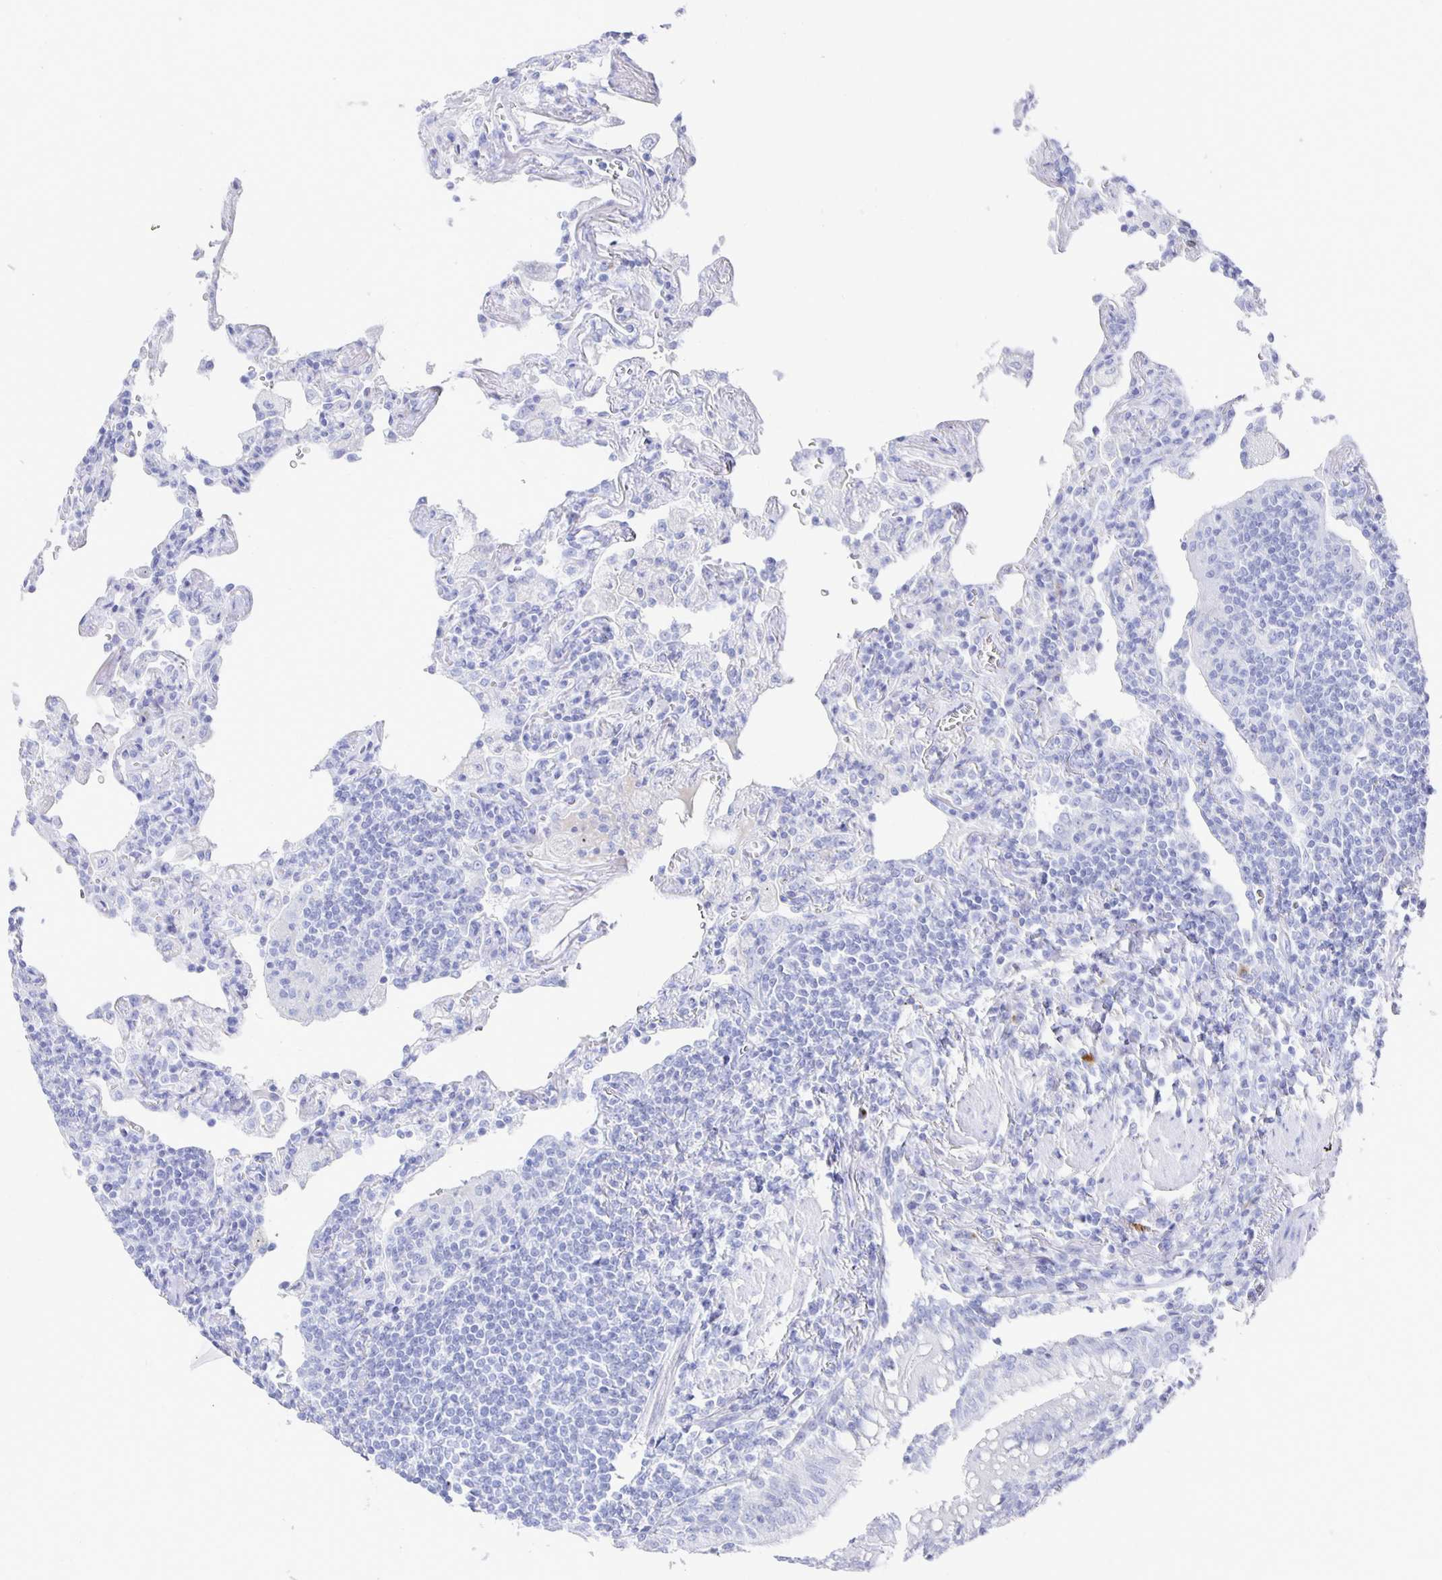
{"staining": {"intensity": "negative", "quantity": "none", "location": "none"}, "tissue": "lymphoma", "cell_type": "Tumor cells", "image_type": "cancer", "snomed": [{"axis": "morphology", "description": "Malignant lymphoma, non-Hodgkin's type, Low grade"}, {"axis": "topography", "description": "Lung"}], "caption": "Tumor cells show no significant staining in low-grade malignant lymphoma, non-Hodgkin's type.", "gene": "PRDM7", "patient": {"sex": "female", "age": 71}}